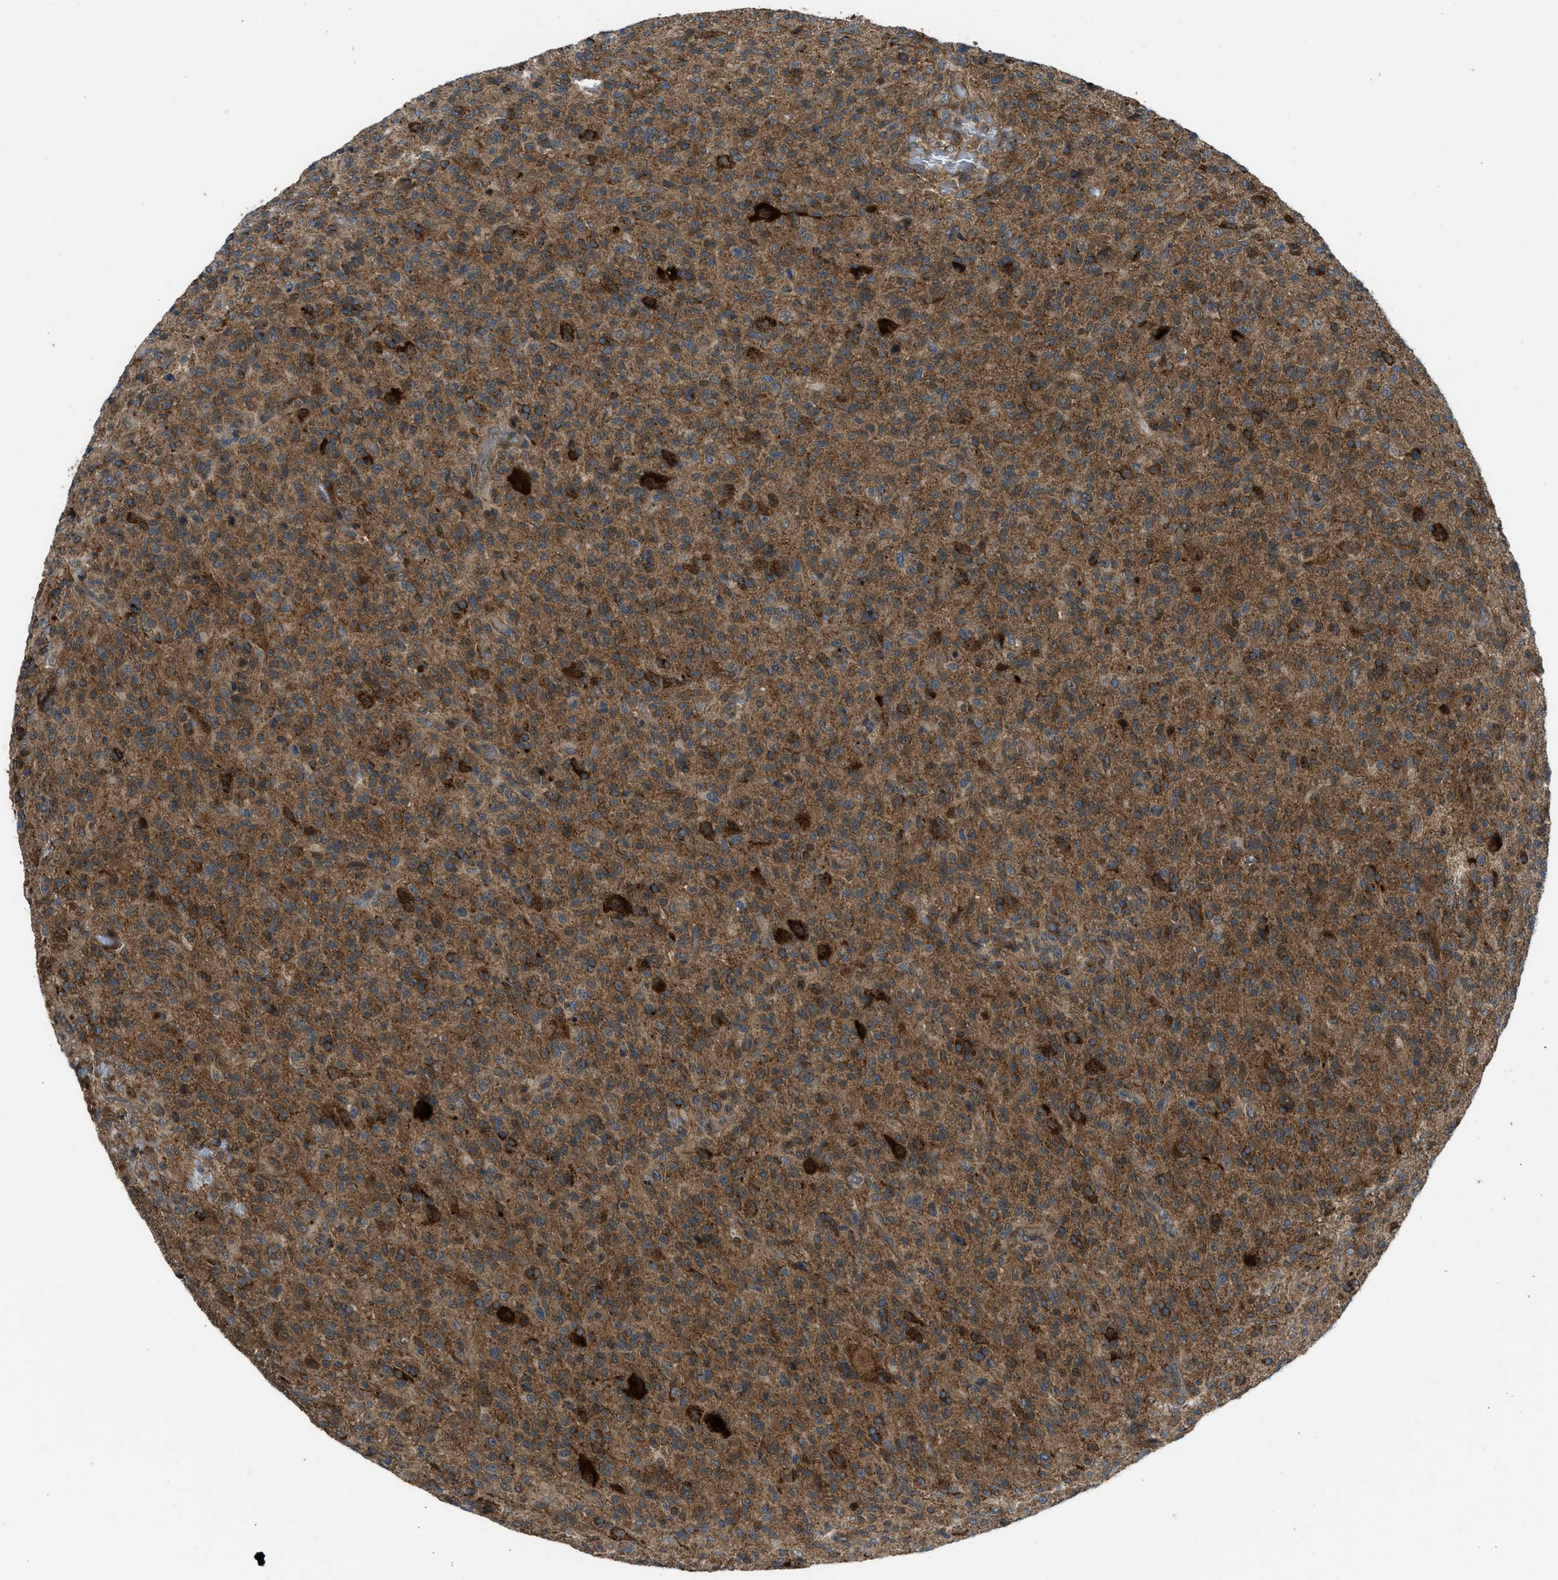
{"staining": {"intensity": "strong", "quantity": ">75%", "location": "cytoplasmic/membranous"}, "tissue": "glioma", "cell_type": "Tumor cells", "image_type": "cancer", "snomed": [{"axis": "morphology", "description": "Glioma, malignant, High grade"}, {"axis": "topography", "description": "Brain"}], "caption": "The histopathology image shows staining of glioma, revealing strong cytoplasmic/membranous protein expression (brown color) within tumor cells.", "gene": "SESN2", "patient": {"sex": "male", "age": 71}}